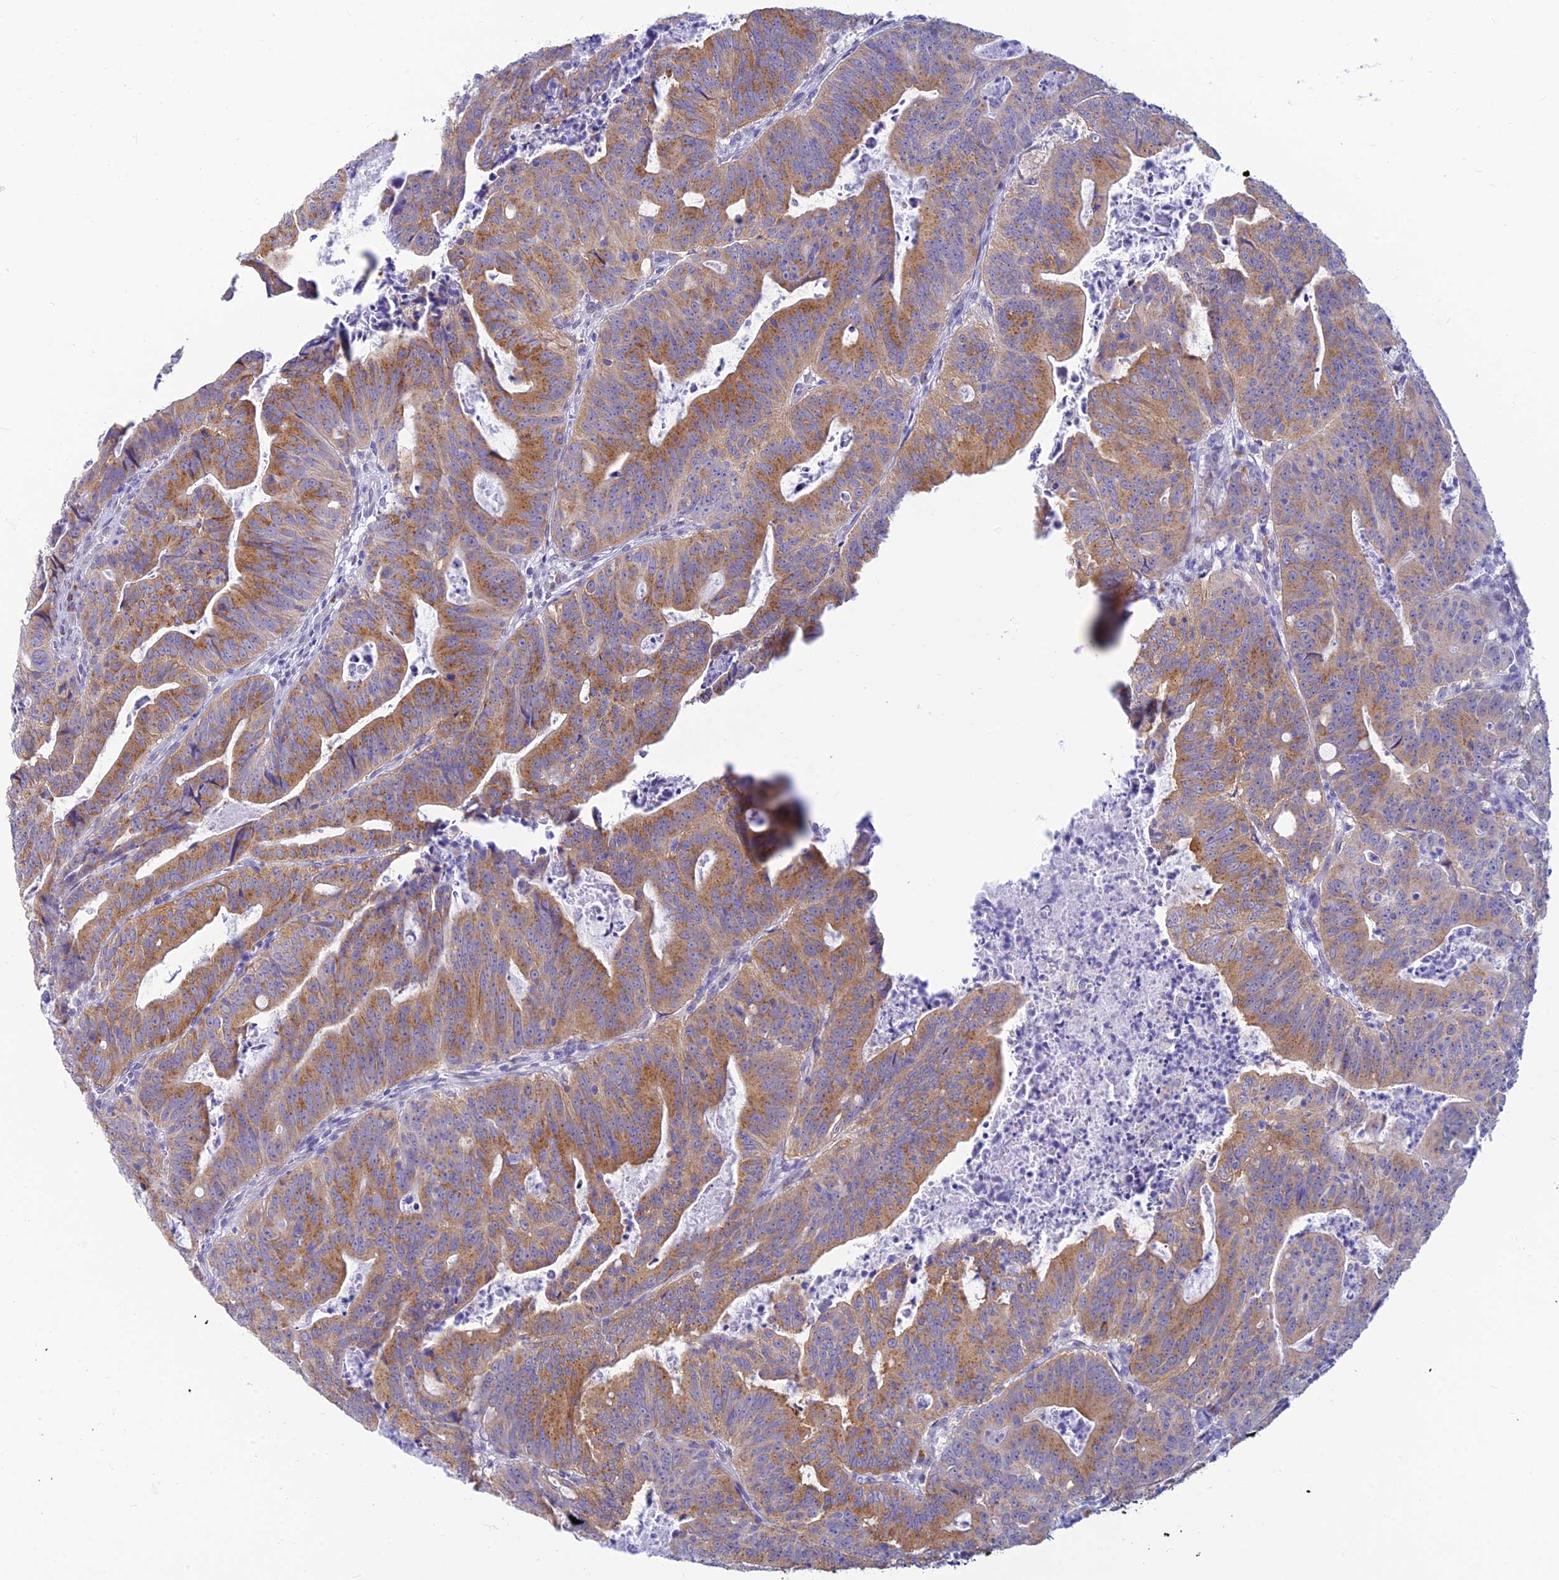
{"staining": {"intensity": "moderate", "quantity": "25%-75%", "location": "cytoplasmic/membranous"}, "tissue": "colorectal cancer", "cell_type": "Tumor cells", "image_type": "cancer", "snomed": [{"axis": "morphology", "description": "Adenocarcinoma, NOS"}, {"axis": "topography", "description": "Rectum"}], "caption": "Tumor cells display medium levels of moderate cytoplasmic/membranous staining in approximately 25%-75% of cells in human colorectal adenocarcinoma.", "gene": "INKA1", "patient": {"sex": "male", "age": 69}}